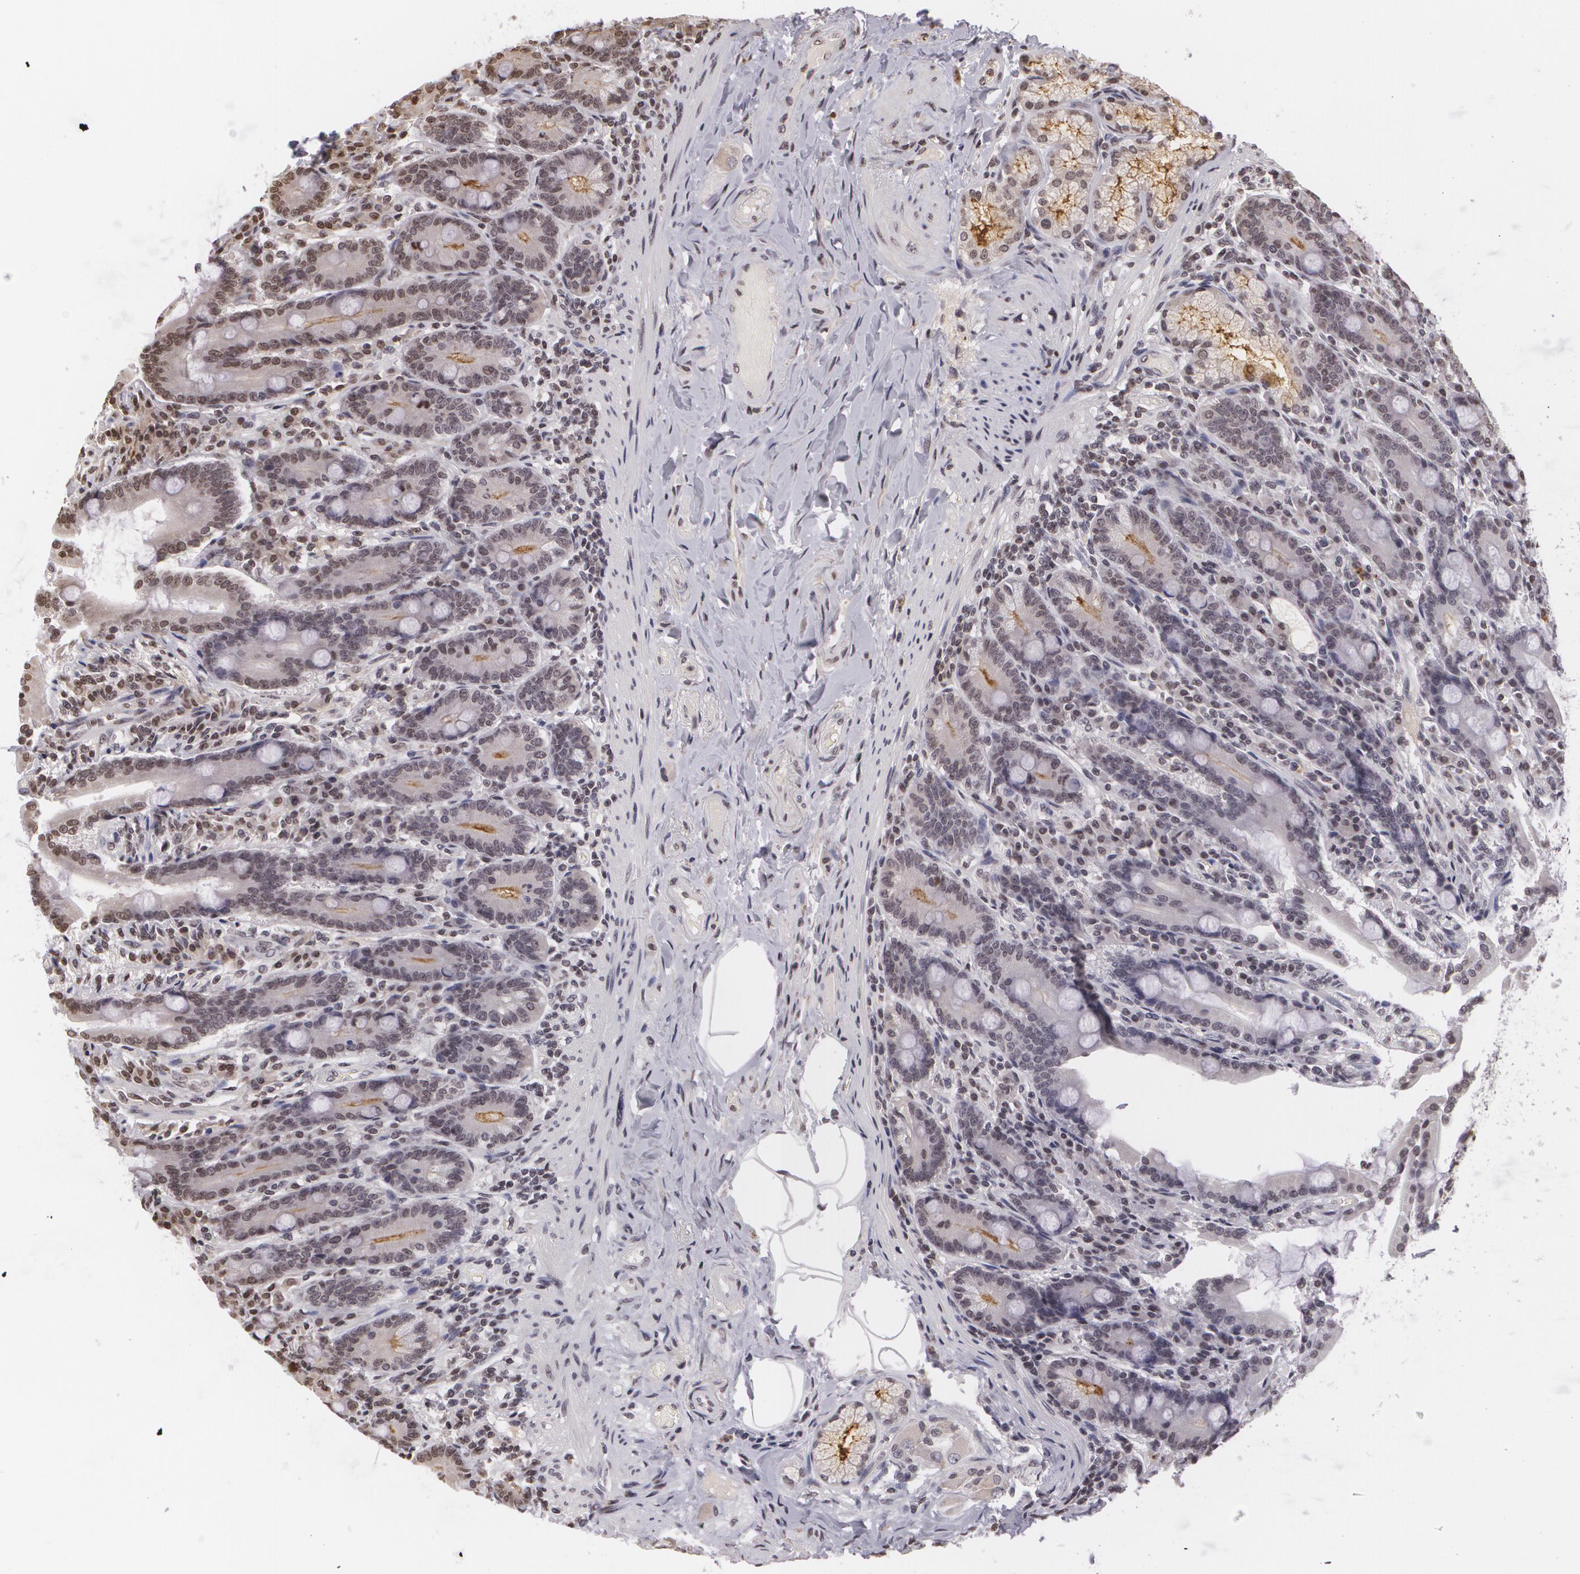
{"staining": {"intensity": "moderate", "quantity": "25%-75%", "location": "cytoplasmic/membranous"}, "tissue": "duodenum", "cell_type": "Glandular cells", "image_type": "normal", "snomed": [{"axis": "morphology", "description": "Normal tissue, NOS"}, {"axis": "topography", "description": "Duodenum"}], "caption": "Human duodenum stained for a protein (brown) reveals moderate cytoplasmic/membranous positive positivity in approximately 25%-75% of glandular cells.", "gene": "MUC1", "patient": {"sex": "female", "age": 64}}